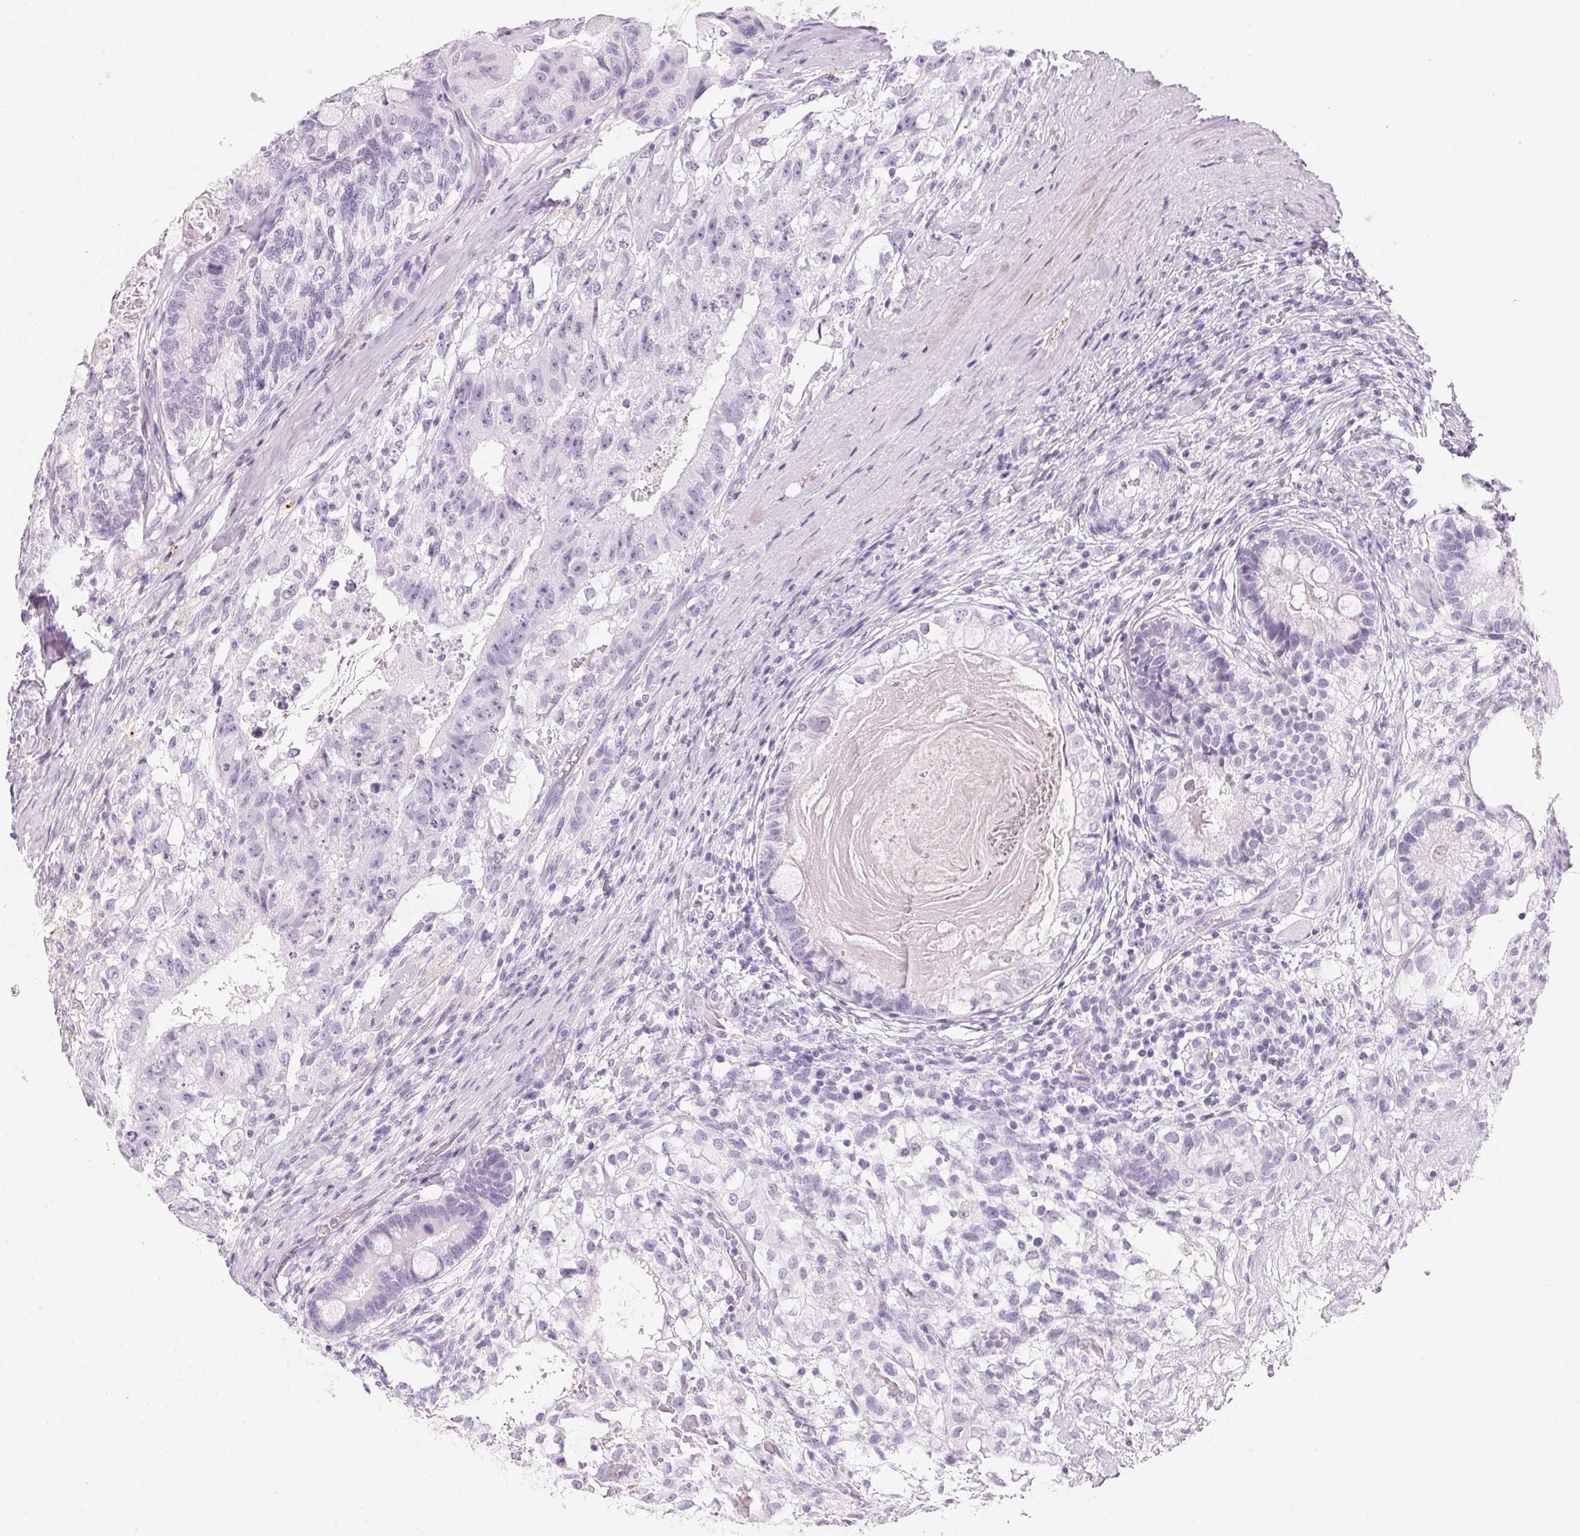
{"staining": {"intensity": "negative", "quantity": "none", "location": "none"}, "tissue": "testis cancer", "cell_type": "Tumor cells", "image_type": "cancer", "snomed": [{"axis": "morphology", "description": "Seminoma, NOS"}, {"axis": "morphology", "description": "Carcinoma, Embryonal, NOS"}, {"axis": "topography", "description": "Testis"}], "caption": "The histopathology image displays no significant expression in tumor cells of testis embryonal carcinoma.", "gene": "IGFBP1", "patient": {"sex": "male", "age": 41}}